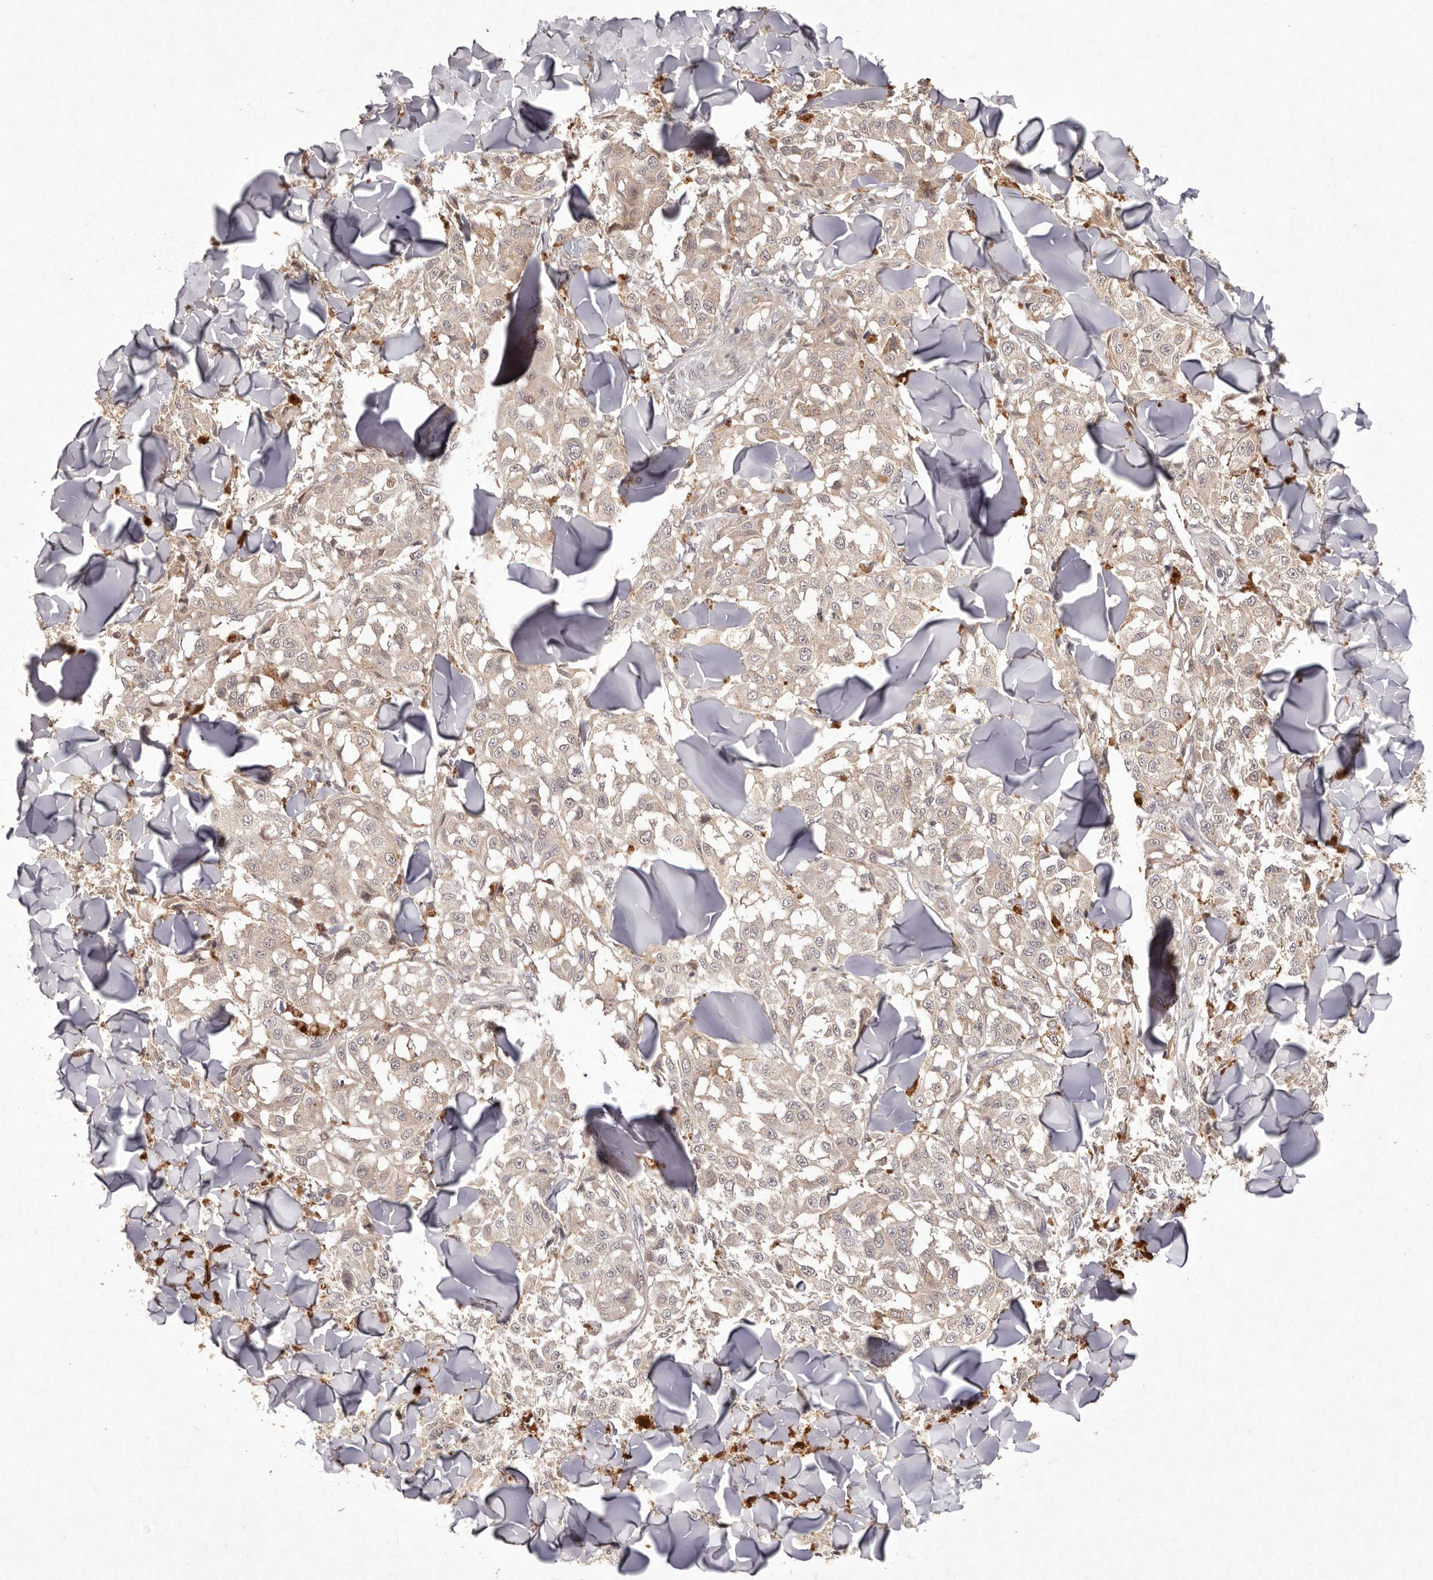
{"staining": {"intensity": "weak", "quantity": "25%-75%", "location": "cytoplasmic/membranous"}, "tissue": "melanoma", "cell_type": "Tumor cells", "image_type": "cancer", "snomed": [{"axis": "morphology", "description": "Malignant melanoma, NOS"}, {"axis": "topography", "description": "Skin"}], "caption": "Immunohistochemistry (IHC) (DAB) staining of malignant melanoma shows weak cytoplasmic/membranous protein expression in approximately 25%-75% of tumor cells. (DAB (3,3'-diaminobenzidine) = brown stain, brightfield microscopy at high magnification).", "gene": "BUD31", "patient": {"sex": "female", "age": 64}}